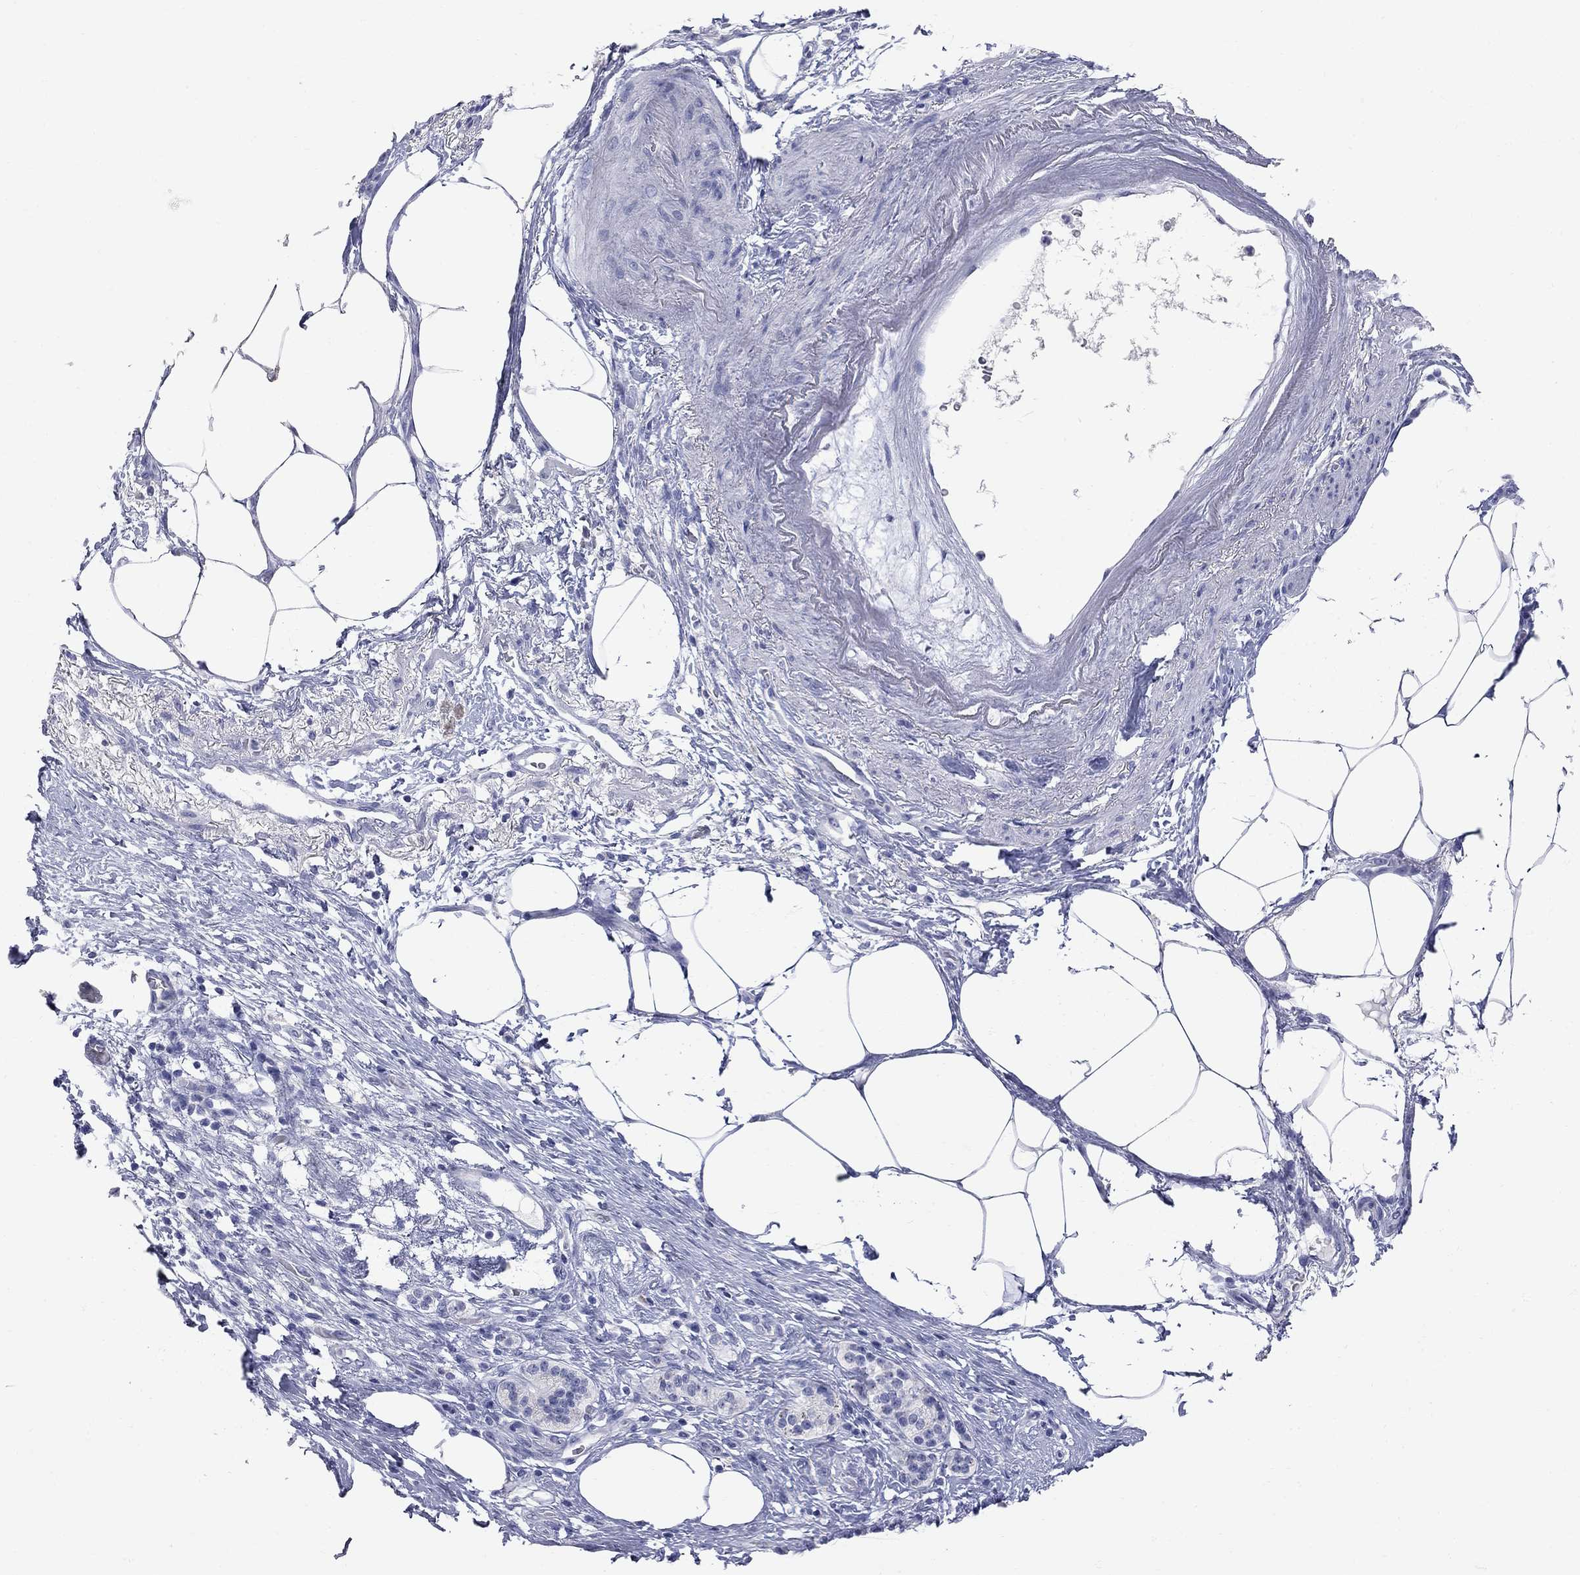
{"staining": {"intensity": "negative", "quantity": "none", "location": "none"}, "tissue": "pancreatic cancer", "cell_type": "Tumor cells", "image_type": "cancer", "snomed": [{"axis": "morphology", "description": "Adenocarcinoma, NOS"}, {"axis": "topography", "description": "Pancreas"}], "caption": "Histopathology image shows no protein positivity in tumor cells of pancreatic cancer tissue.", "gene": "FAM221B", "patient": {"sex": "female", "age": 72}}